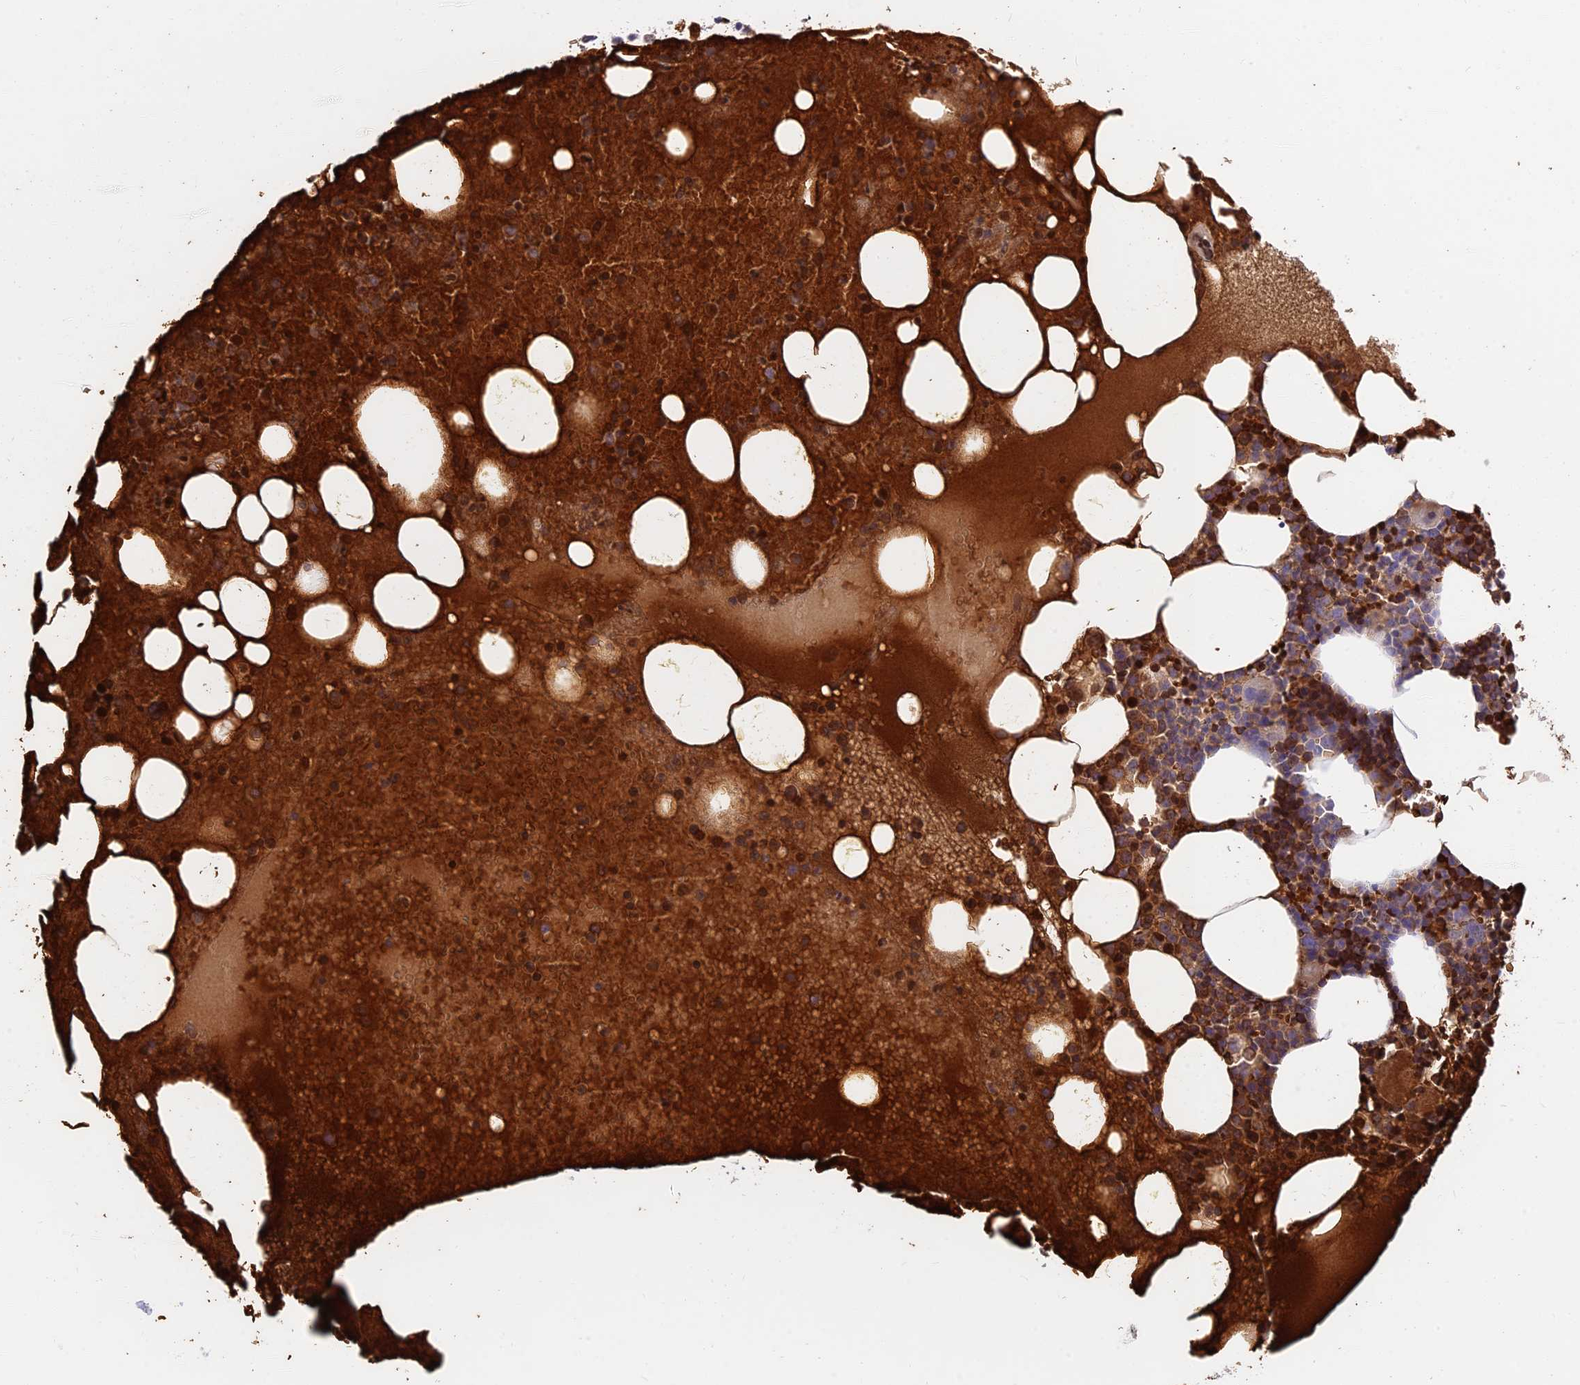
{"staining": {"intensity": "strong", "quantity": "25%-75%", "location": "cytoplasmic/membranous"}, "tissue": "bone marrow", "cell_type": "Hematopoietic cells", "image_type": "normal", "snomed": [{"axis": "morphology", "description": "Normal tissue, NOS"}, {"axis": "topography", "description": "Bone marrow"}], "caption": "Hematopoietic cells reveal strong cytoplasmic/membranous expression in approximately 25%-75% of cells in unremarkable bone marrow.", "gene": "UFSP2", "patient": {"sex": "male", "age": 61}}